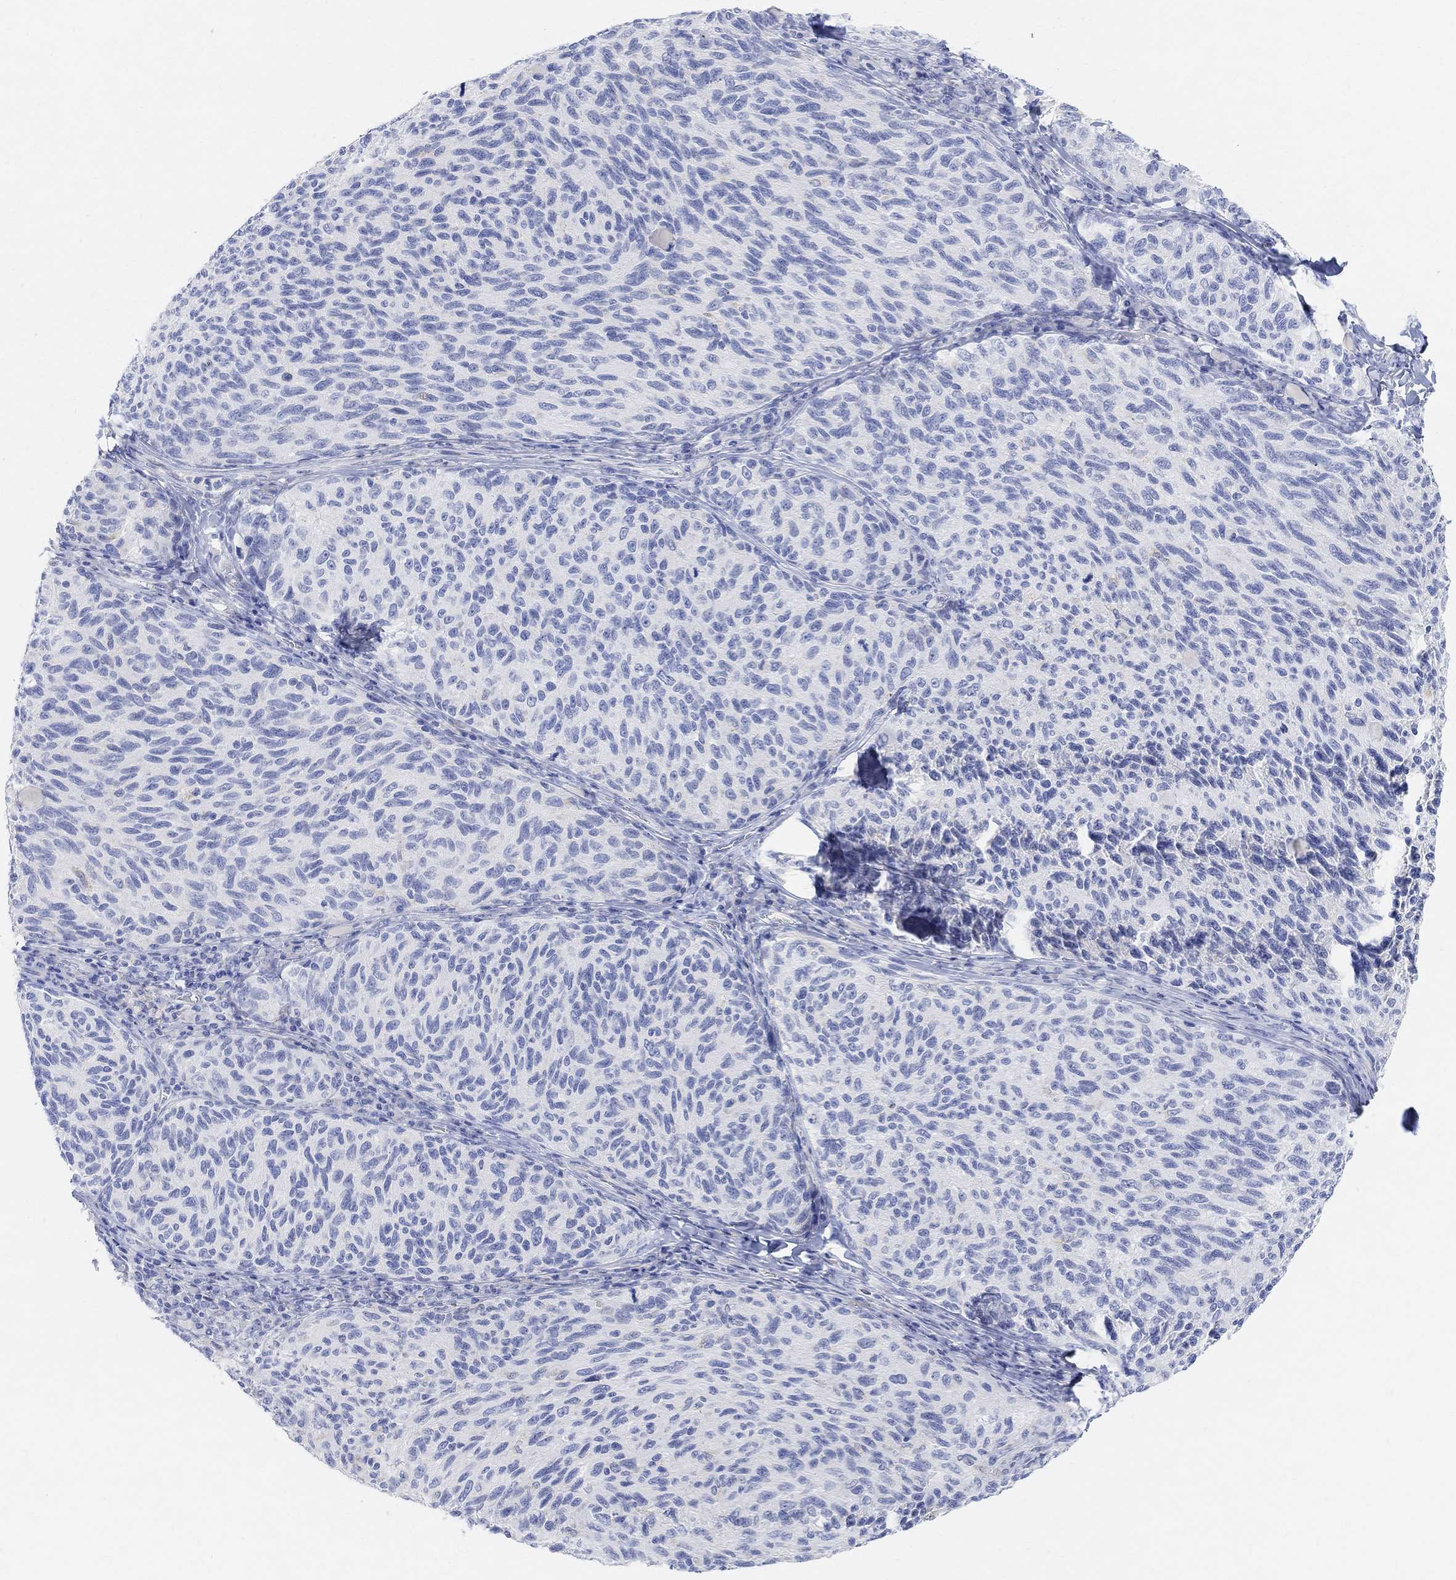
{"staining": {"intensity": "negative", "quantity": "none", "location": "none"}, "tissue": "melanoma", "cell_type": "Tumor cells", "image_type": "cancer", "snomed": [{"axis": "morphology", "description": "Malignant melanoma, NOS"}, {"axis": "topography", "description": "Skin"}], "caption": "DAB (3,3'-diaminobenzidine) immunohistochemical staining of human malignant melanoma demonstrates no significant staining in tumor cells.", "gene": "RETNLB", "patient": {"sex": "female", "age": 73}}